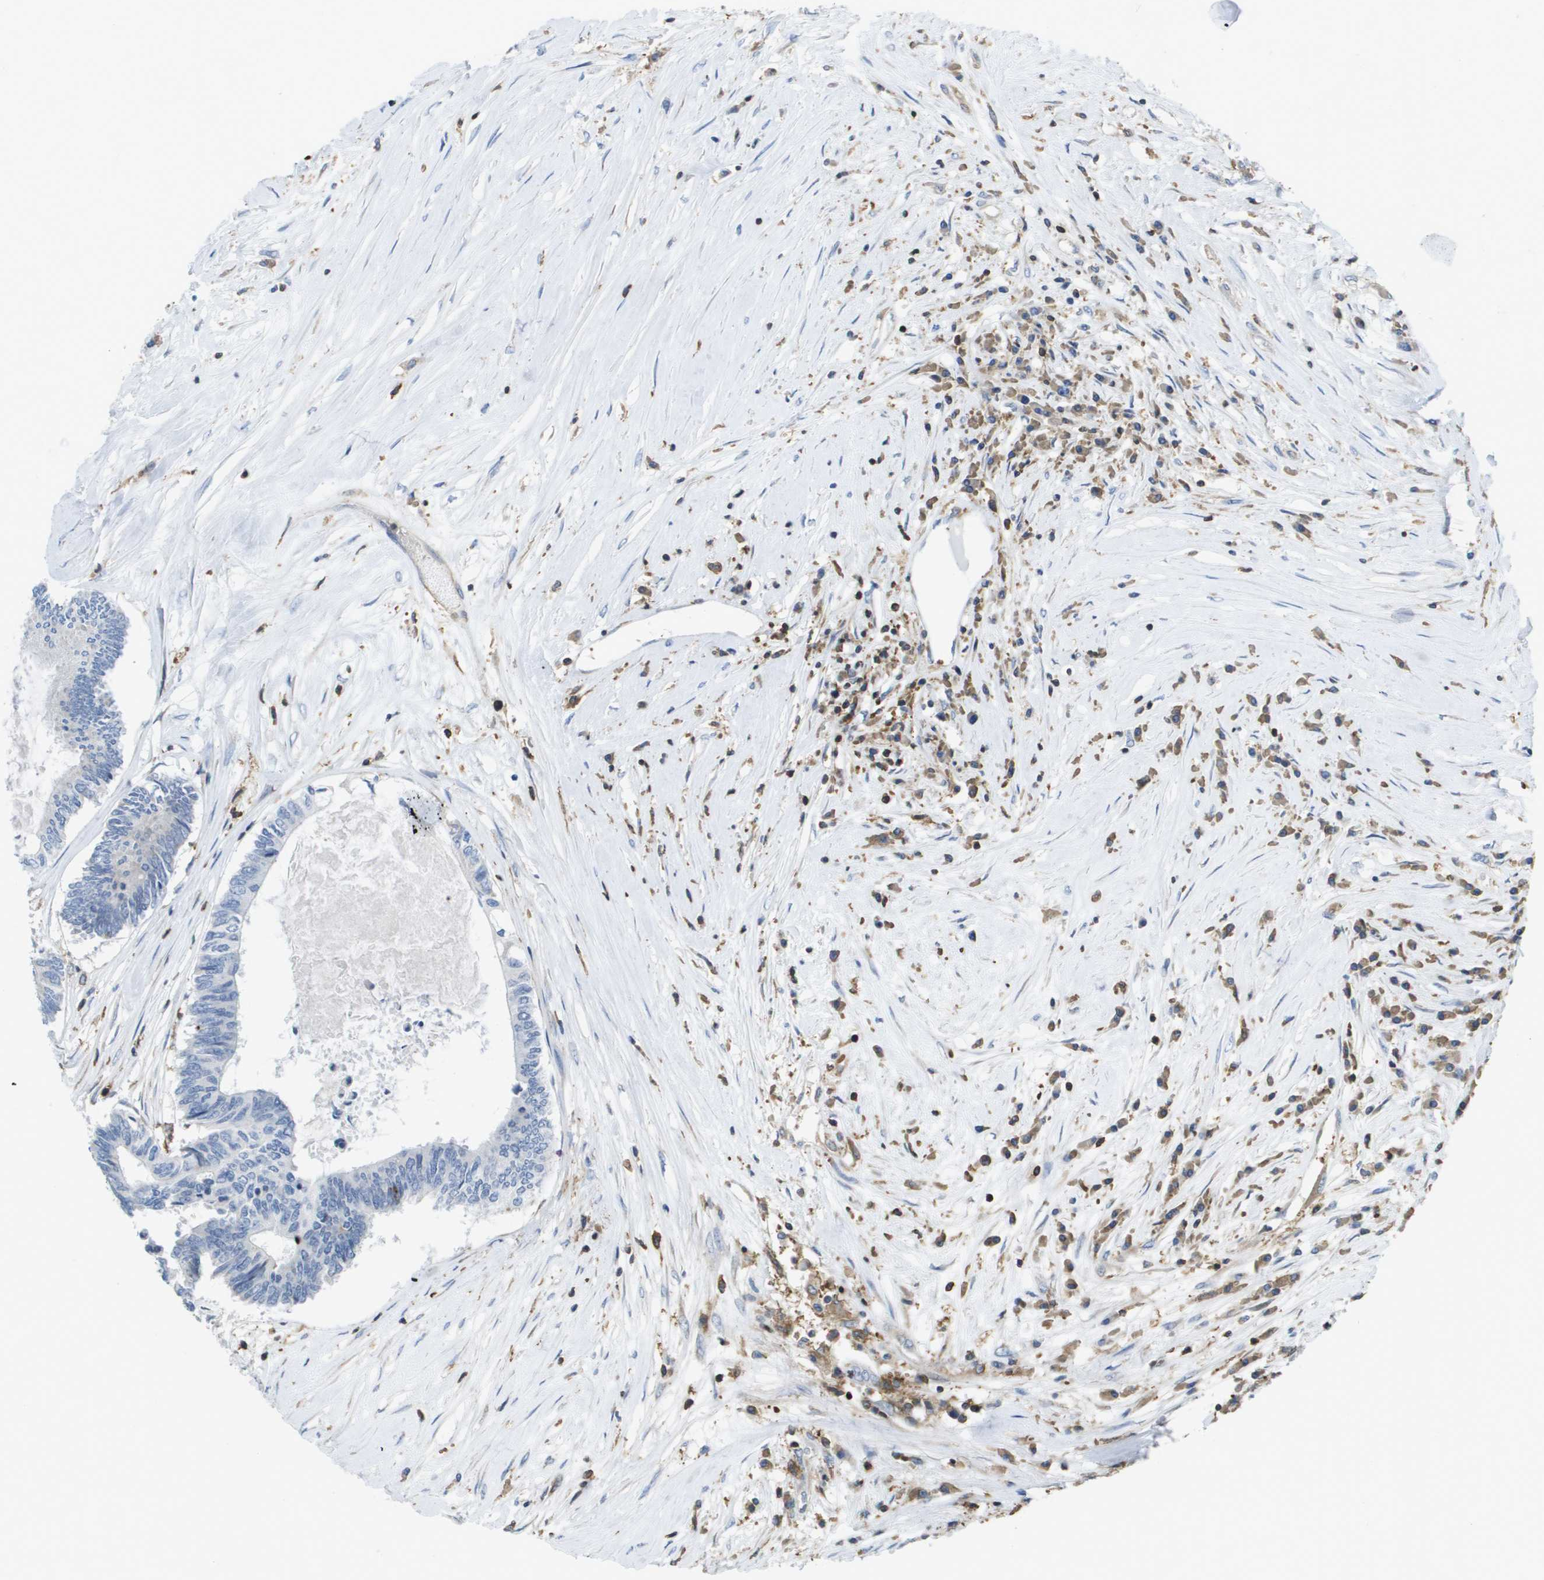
{"staining": {"intensity": "negative", "quantity": "none", "location": "none"}, "tissue": "colorectal cancer", "cell_type": "Tumor cells", "image_type": "cancer", "snomed": [{"axis": "morphology", "description": "Adenocarcinoma, NOS"}, {"axis": "topography", "description": "Rectum"}], "caption": "The histopathology image exhibits no significant staining in tumor cells of colorectal cancer.", "gene": "RCSD1", "patient": {"sex": "male", "age": 63}}